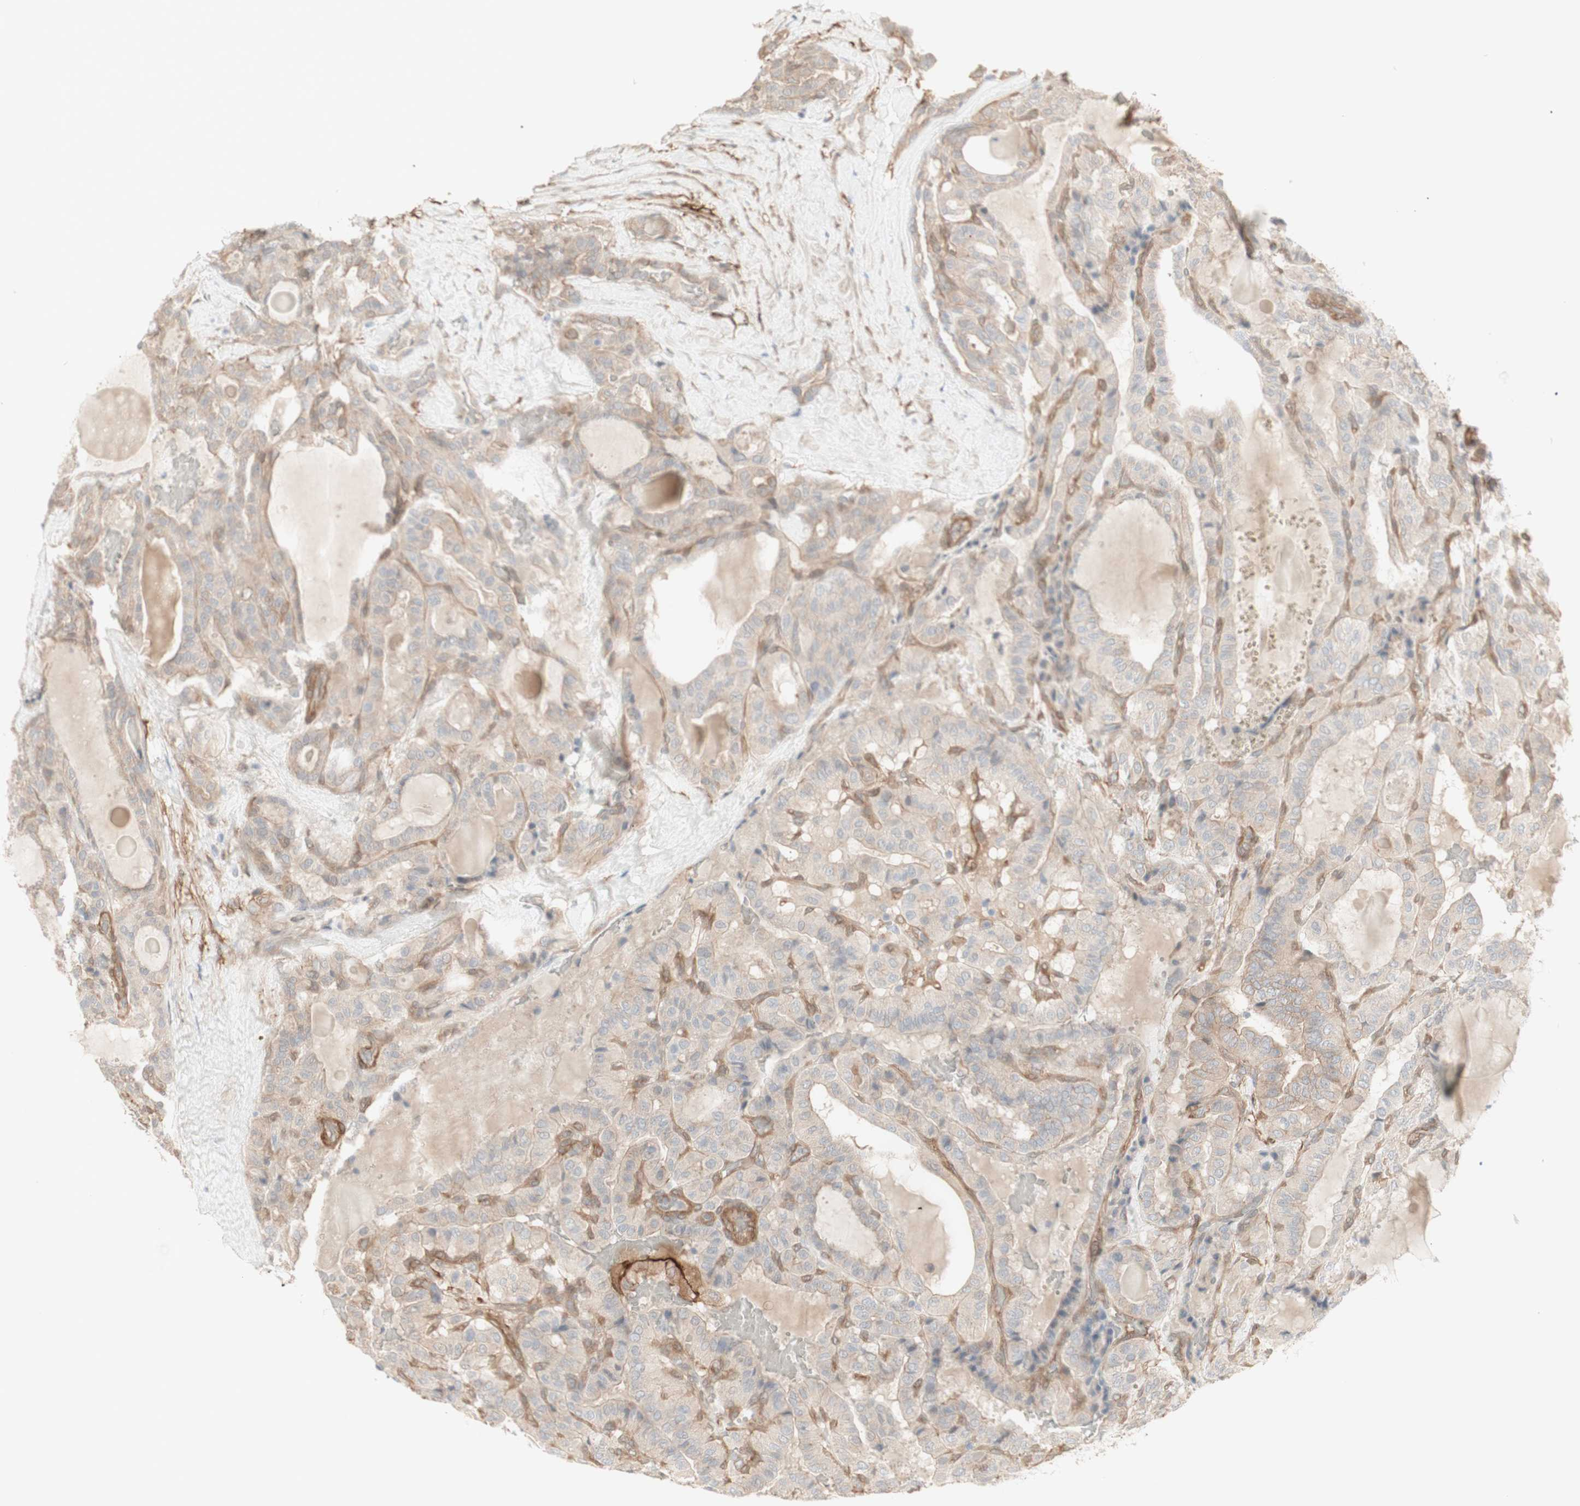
{"staining": {"intensity": "weak", "quantity": ">75%", "location": "cytoplasmic/membranous"}, "tissue": "thyroid cancer", "cell_type": "Tumor cells", "image_type": "cancer", "snomed": [{"axis": "morphology", "description": "Papillary adenocarcinoma, NOS"}, {"axis": "topography", "description": "Thyroid gland"}], "caption": "There is low levels of weak cytoplasmic/membranous staining in tumor cells of thyroid papillary adenocarcinoma, as demonstrated by immunohistochemical staining (brown color).", "gene": "CNN3", "patient": {"sex": "male", "age": 77}}